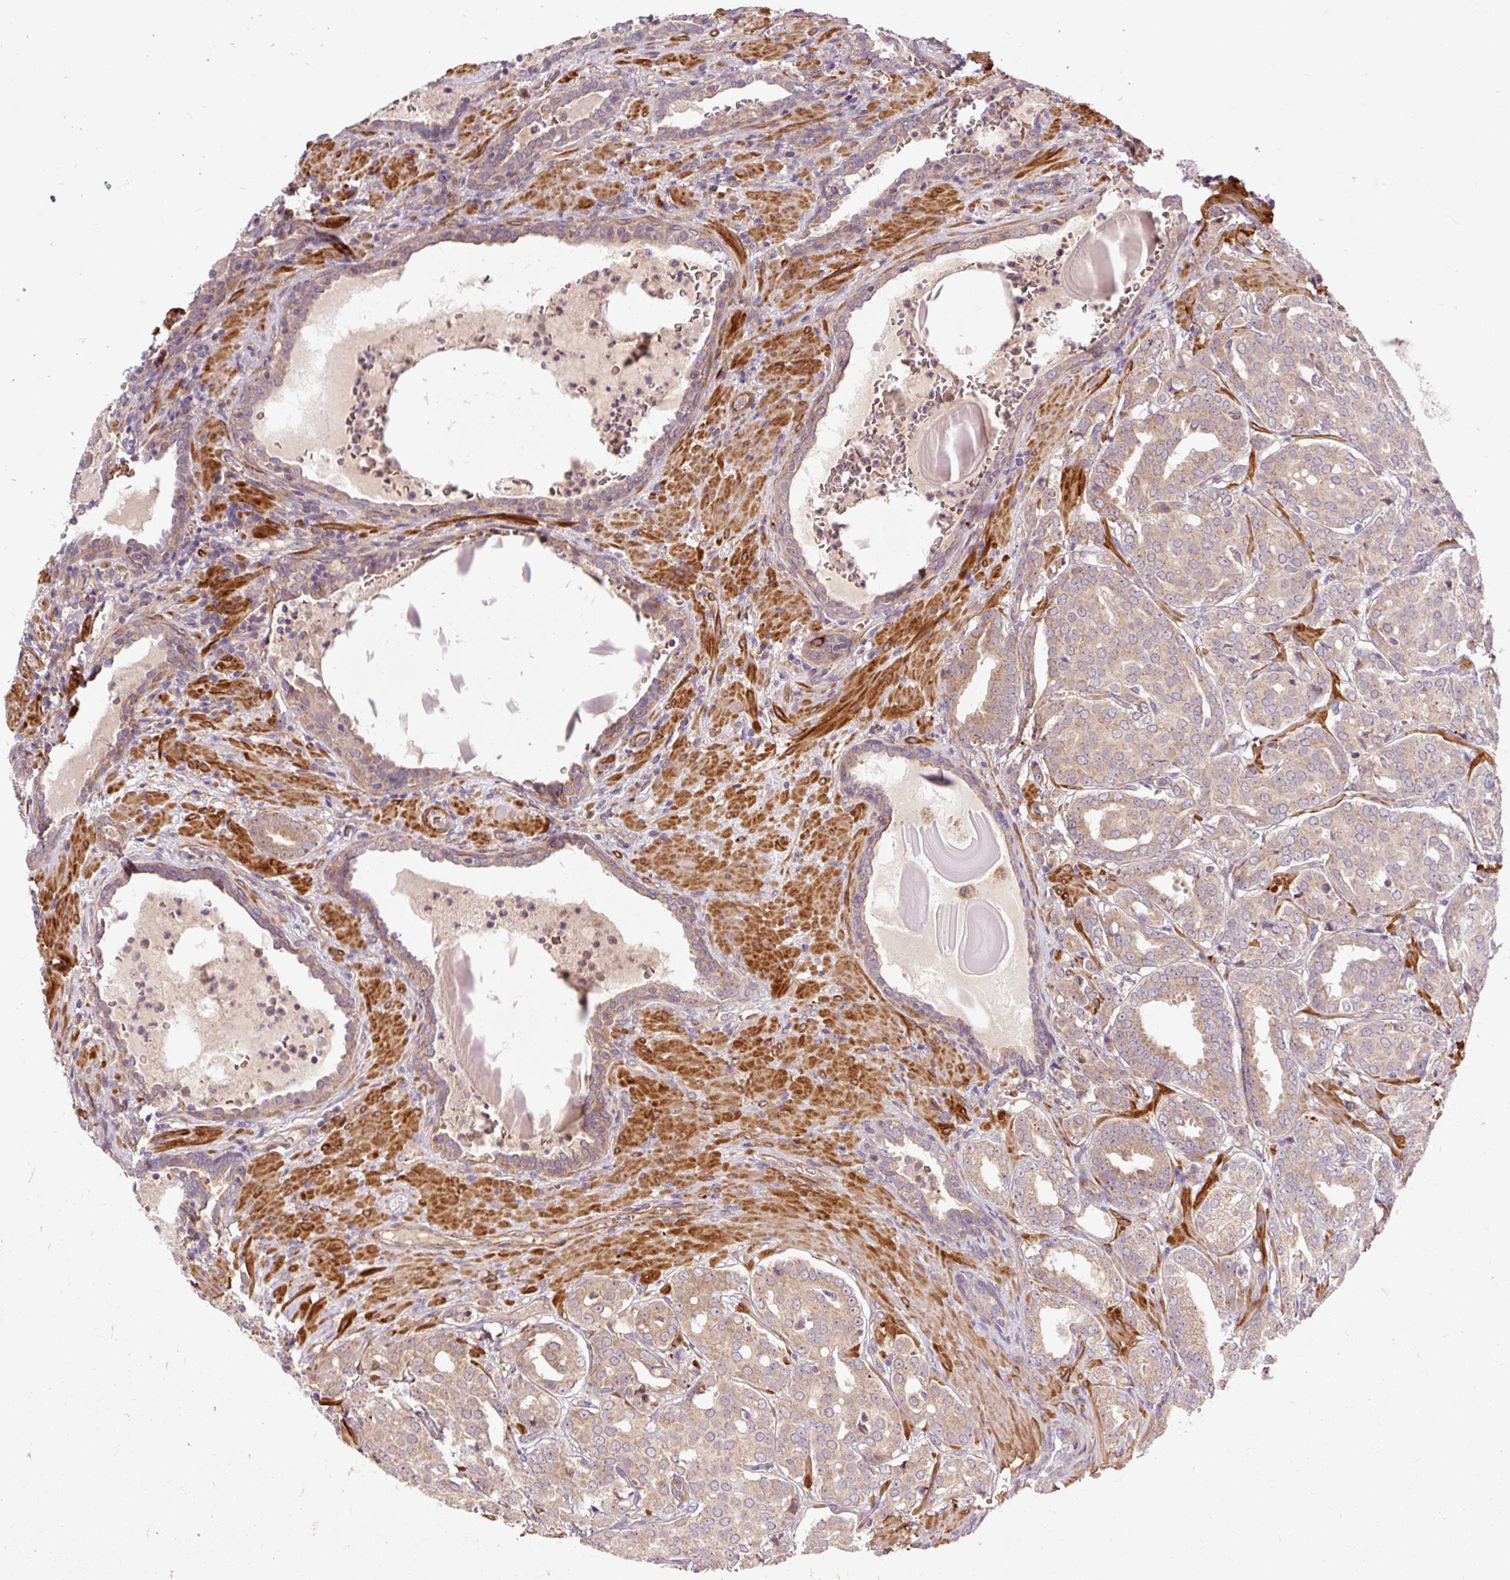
{"staining": {"intensity": "weak", "quantity": ">75%", "location": "cytoplasmic/membranous"}, "tissue": "prostate cancer", "cell_type": "Tumor cells", "image_type": "cancer", "snomed": [{"axis": "morphology", "description": "Adenocarcinoma, High grade"}, {"axis": "topography", "description": "Prostate"}], "caption": "Immunohistochemical staining of prostate cancer (high-grade adenocarcinoma) displays weak cytoplasmic/membranous protein positivity in about >75% of tumor cells.", "gene": "RIPOR3", "patient": {"sex": "male", "age": 68}}